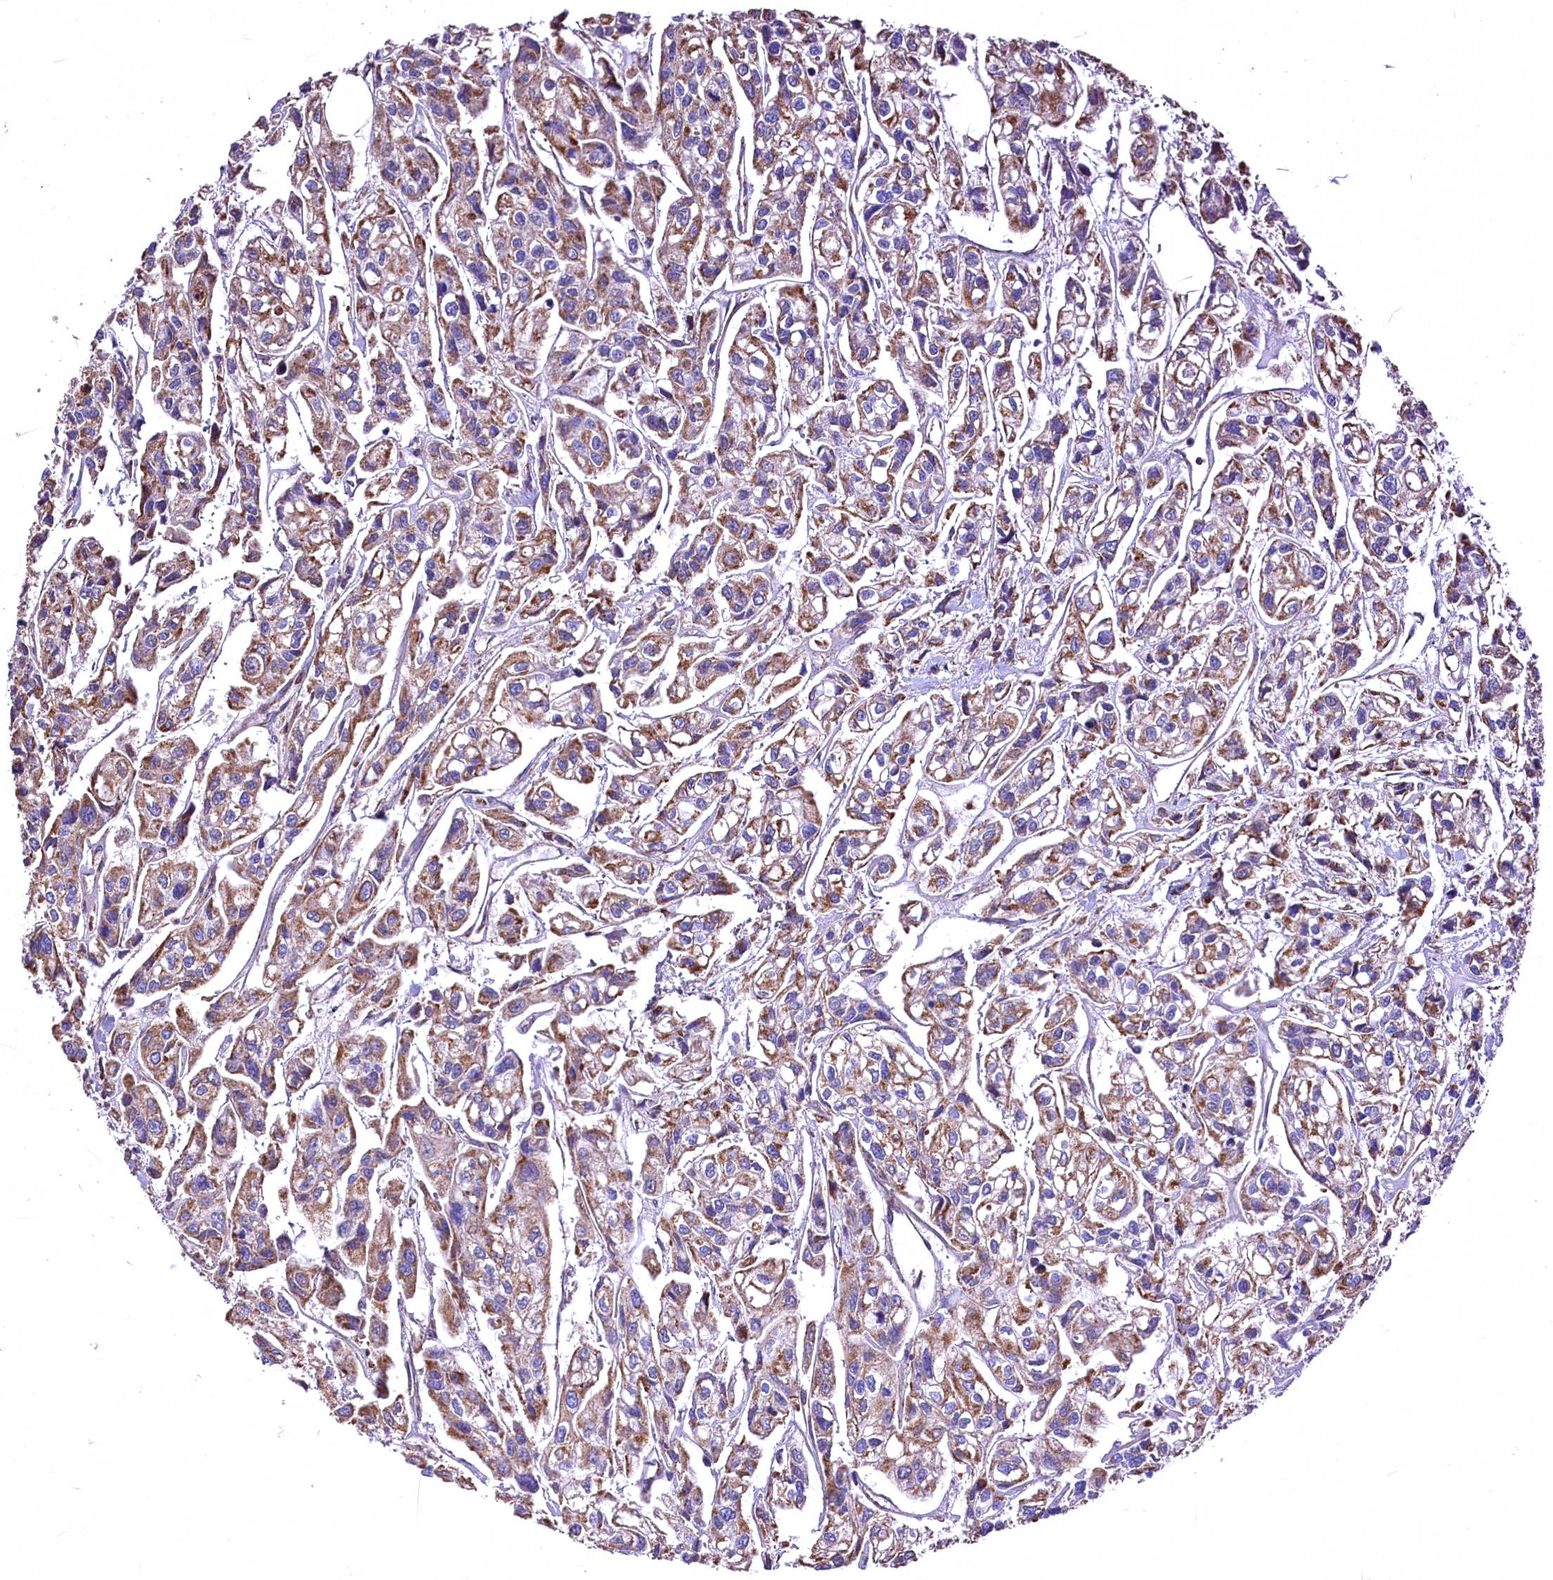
{"staining": {"intensity": "moderate", "quantity": "25%-75%", "location": "cytoplasmic/membranous"}, "tissue": "urothelial cancer", "cell_type": "Tumor cells", "image_type": "cancer", "snomed": [{"axis": "morphology", "description": "Urothelial carcinoma, High grade"}, {"axis": "topography", "description": "Urinary bladder"}], "caption": "A histopathology image of human urothelial cancer stained for a protein demonstrates moderate cytoplasmic/membranous brown staining in tumor cells.", "gene": "NUDT15", "patient": {"sex": "male", "age": 67}}